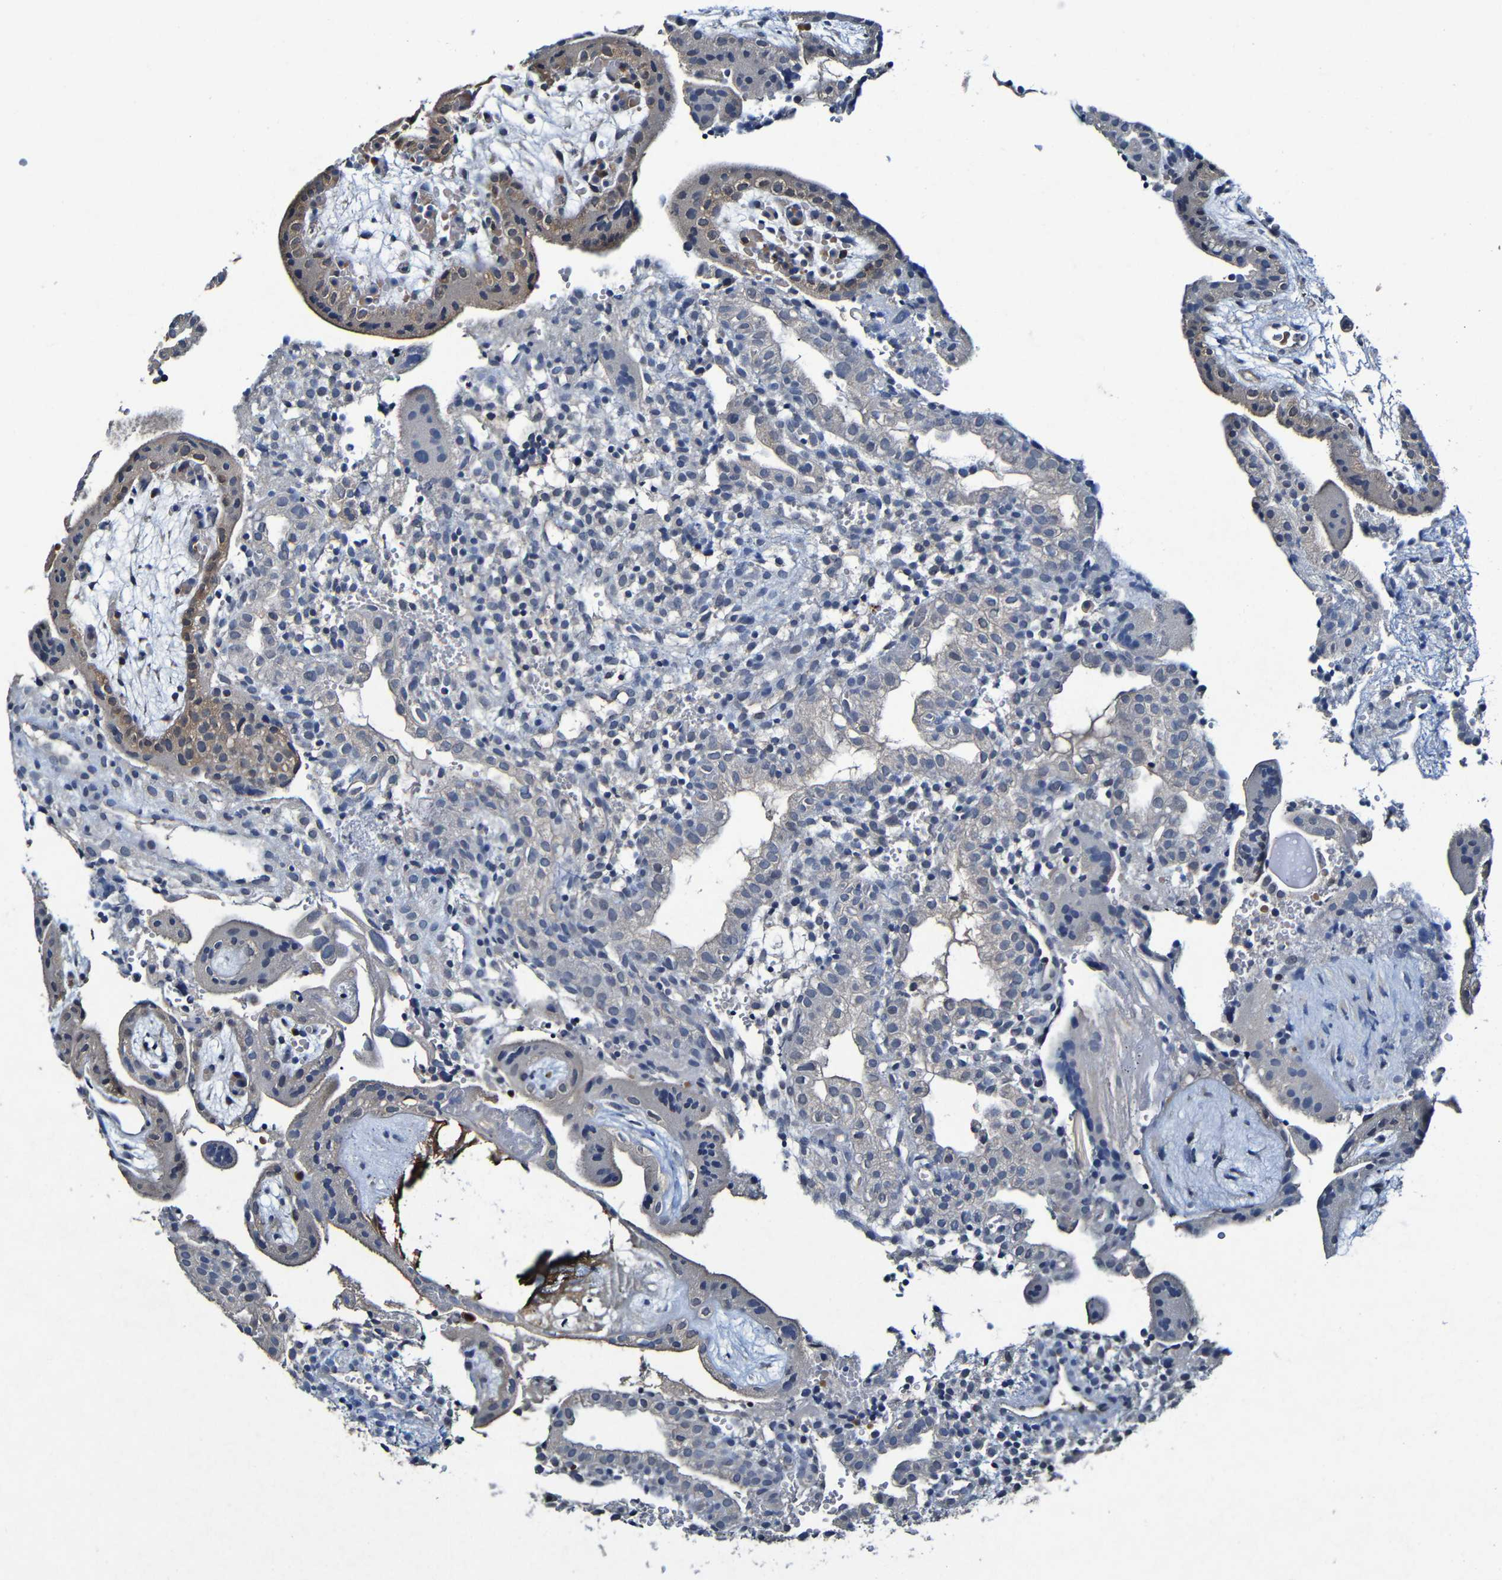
{"staining": {"intensity": "weak", "quantity": "<25%", "location": "cytoplasmic/membranous"}, "tissue": "placenta", "cell_type": "Decidual cells", "image_type": "normal", "snomed": [{"axis": "morphology", "description": "Normal tissue, NOS"}, {"axis": "topography", "description": "Placenta"}], "caption": "Protein analysis of unremarkable placenta shows no significant positivity in decidual cells.", "gene": "LRRC70", "patient": {"sex": "female", "age": 18}}